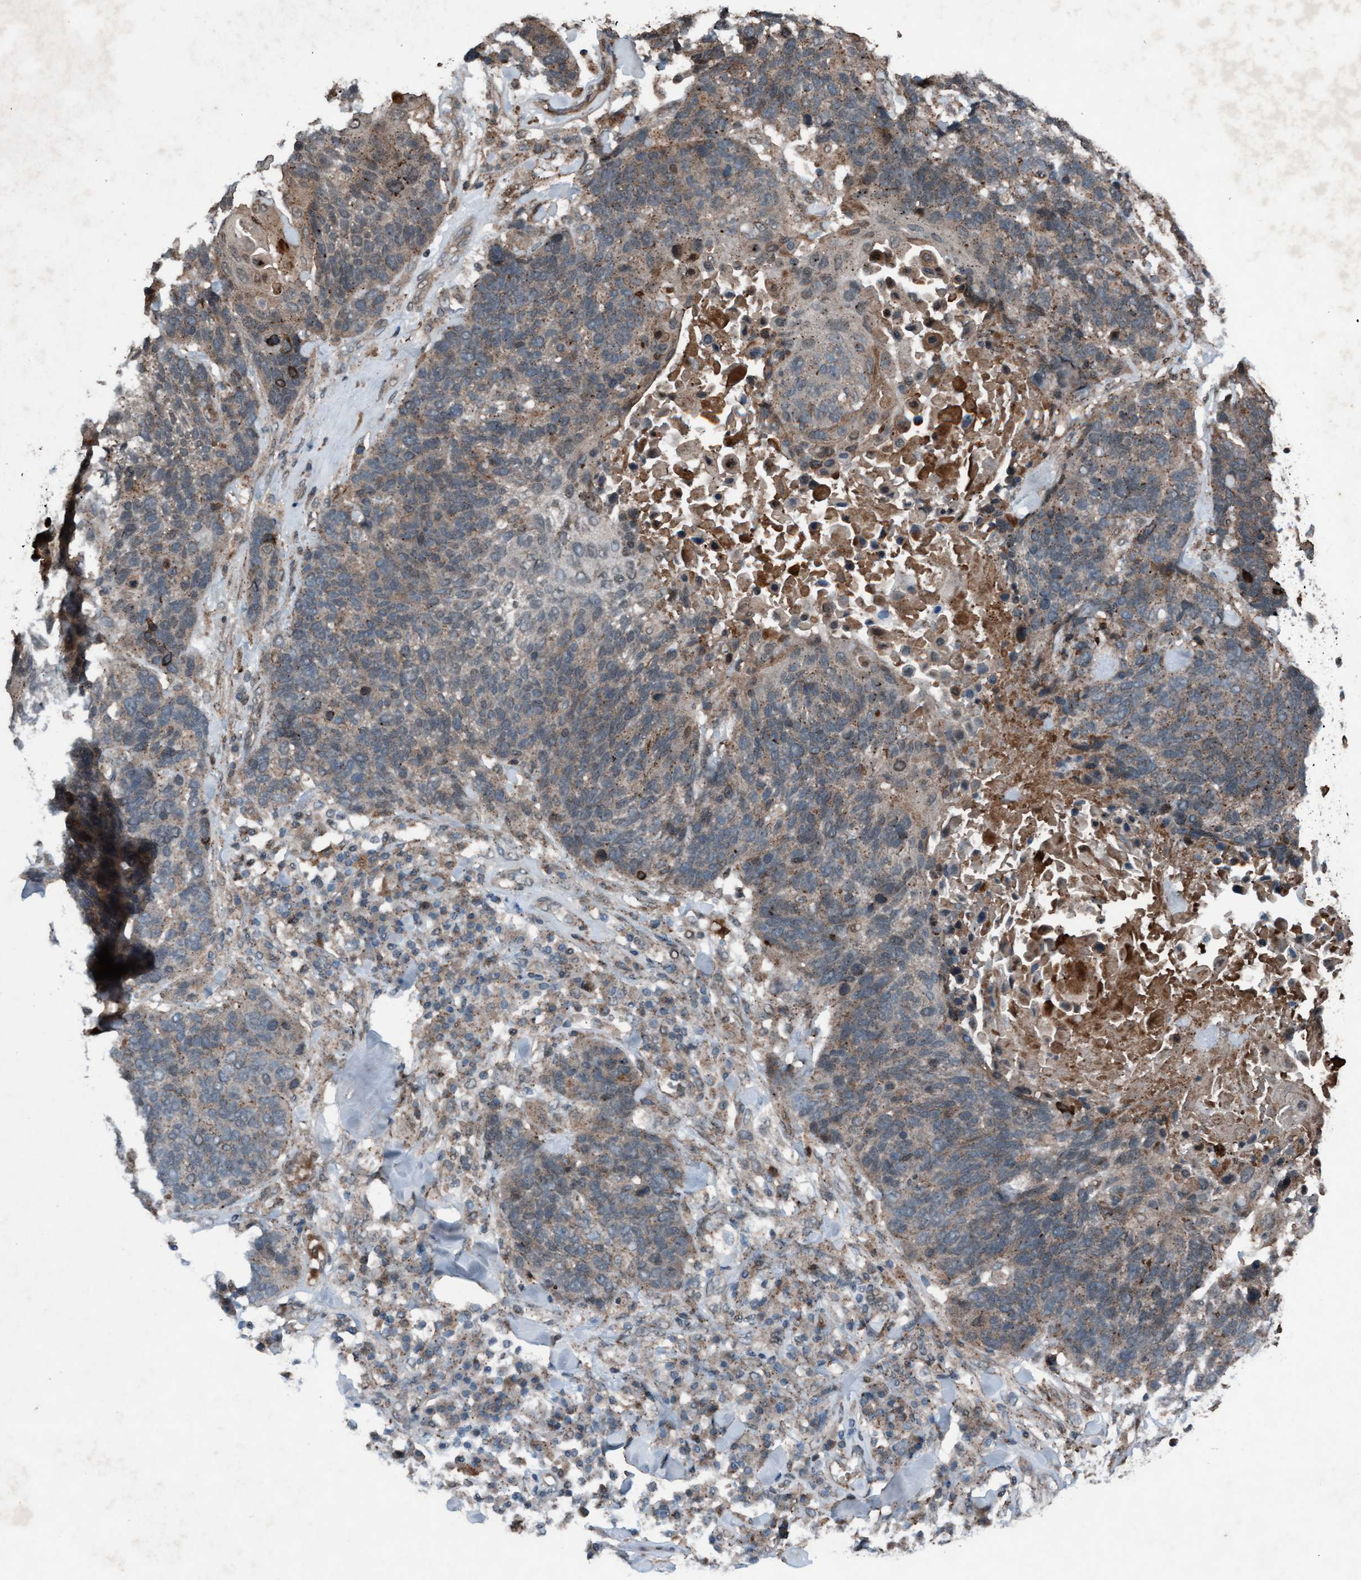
{"staining": {"intensity": "weak", "quantity": "25%-75%", "location": "cytoplasmic/membranous"}, "tissue": "lung cancer", "cell_type": "Tumor cells", "image_type": "cancer", "snomed": [{"axis": "morphology", "description": "Squamous cell carcinoma, NOS"}, {"axis": "topography", "description": "Lung"}], "caption": "Lung cancer was stained to show a protein in brown. There is low levels of weak cytoplasmic/membranous staining in about 25%-75% of tumor cells. Nuclei are stained in blue.", "gene": "PLXNB2", "patient": {"sex": "male", "age": 65}}